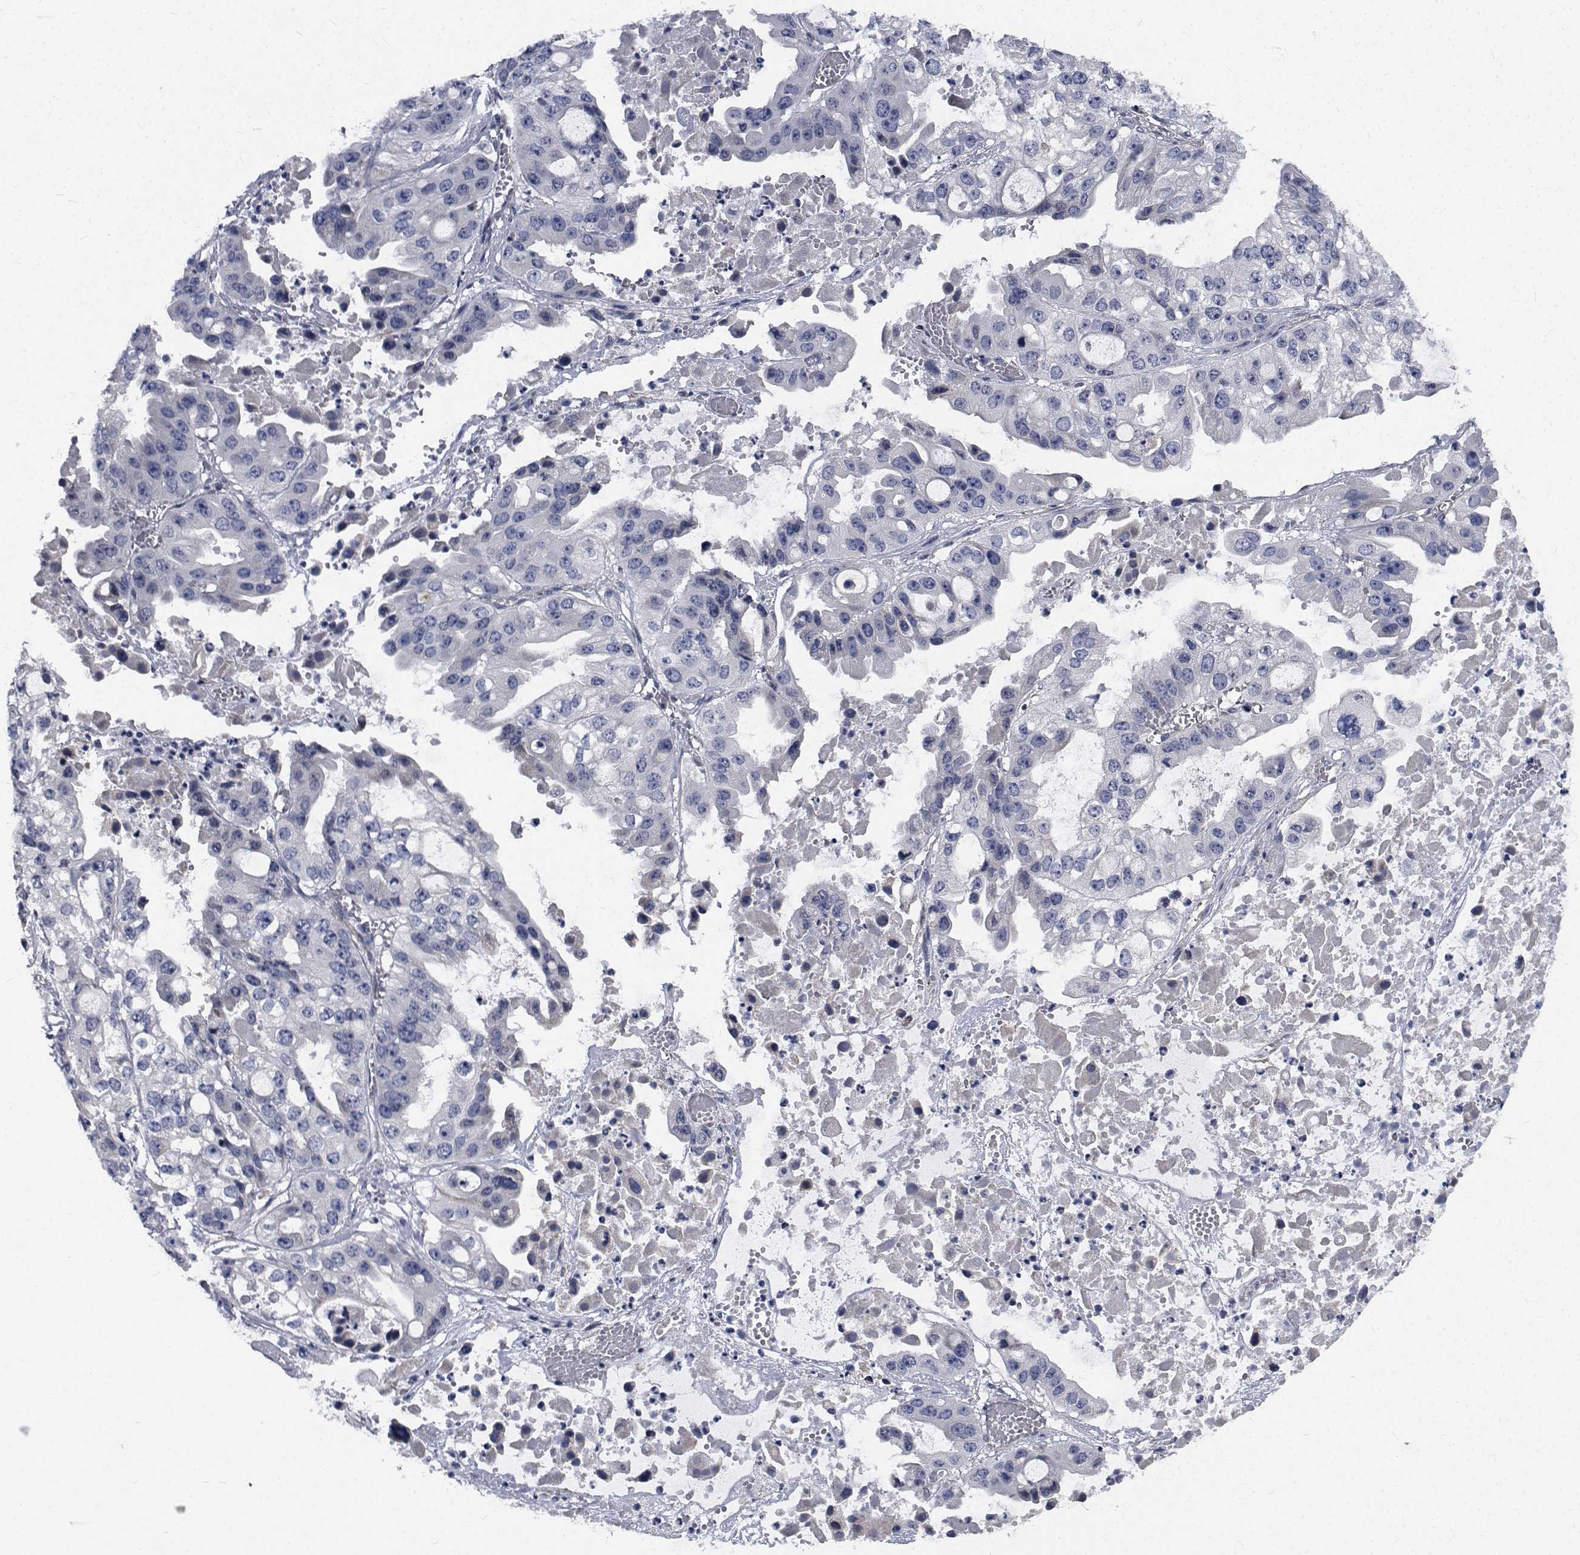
{"staining": {"intensity": "negative", "quantity": "none", "location": "none"}, "tissue": "ovarian cancer", "cell_type": "Tumor cells", "image_type": "cancer", "snomed": [{"axis": "morphology", "description": "Cystadenocarcinoma, serous, NOS"}, {"axis": "topography", "description": "Ovary"}], "caption": "Tumor cells are negative for protein expression in human ovarian cancer.", "gene": "TTBK1", "patient": {"sex": "female", "age": 56}}